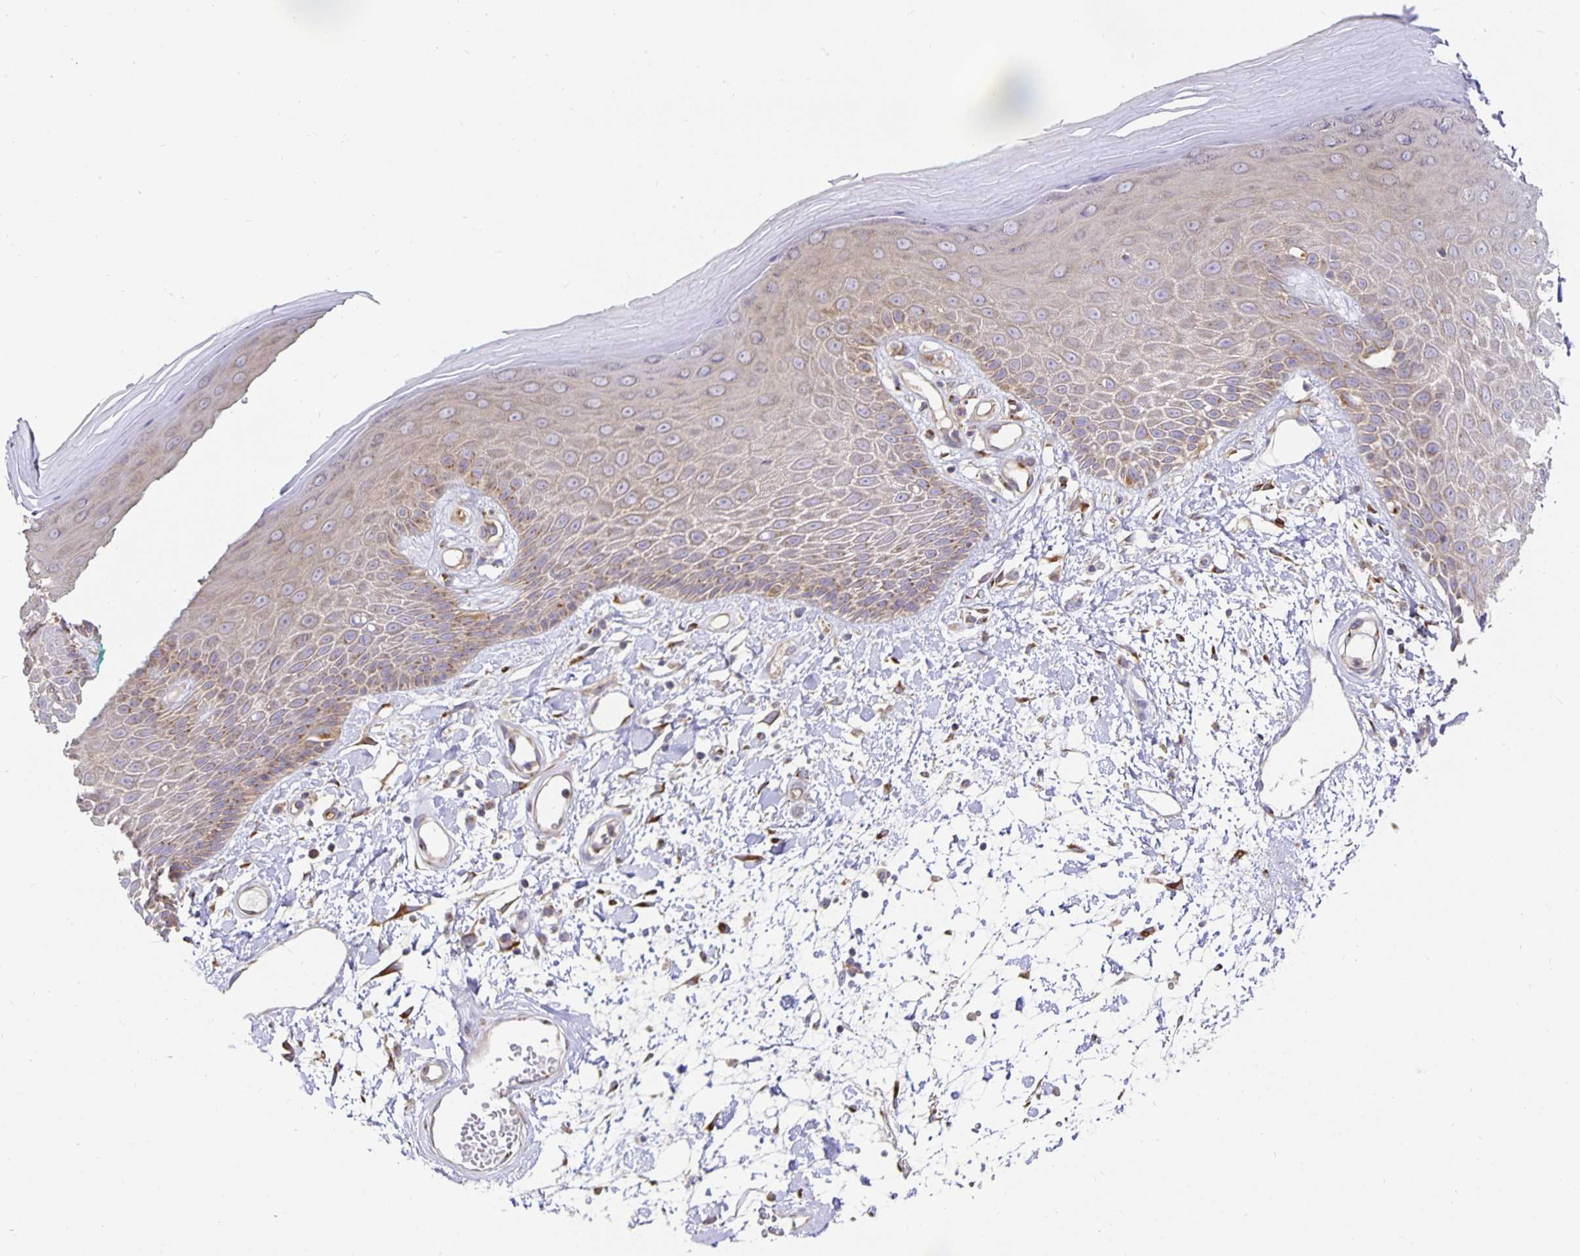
{"staining": {"intensity": "weak", "quantity": ">75%", "location": "cytoplasmic/membranous"}, "tissue": "skin", "cell_type": "Epidermal cells", "image_type": "normal", "snomed": [{"axis": "morphology", "description": "Normal tissue, NOS"}, {"axis": "topography", "description": "Anal"}, {"axis": "topography", "description": "Peripheral nerve tissue"}], "caption": "DAB immunohistochemical staining of unremarkable skin exhibits weak cytoplasmic/membranous protein positivity in approximately >75% of epidermal cells.", "gene": "USO1", "patient": {"sex": "male", "age": 78}}